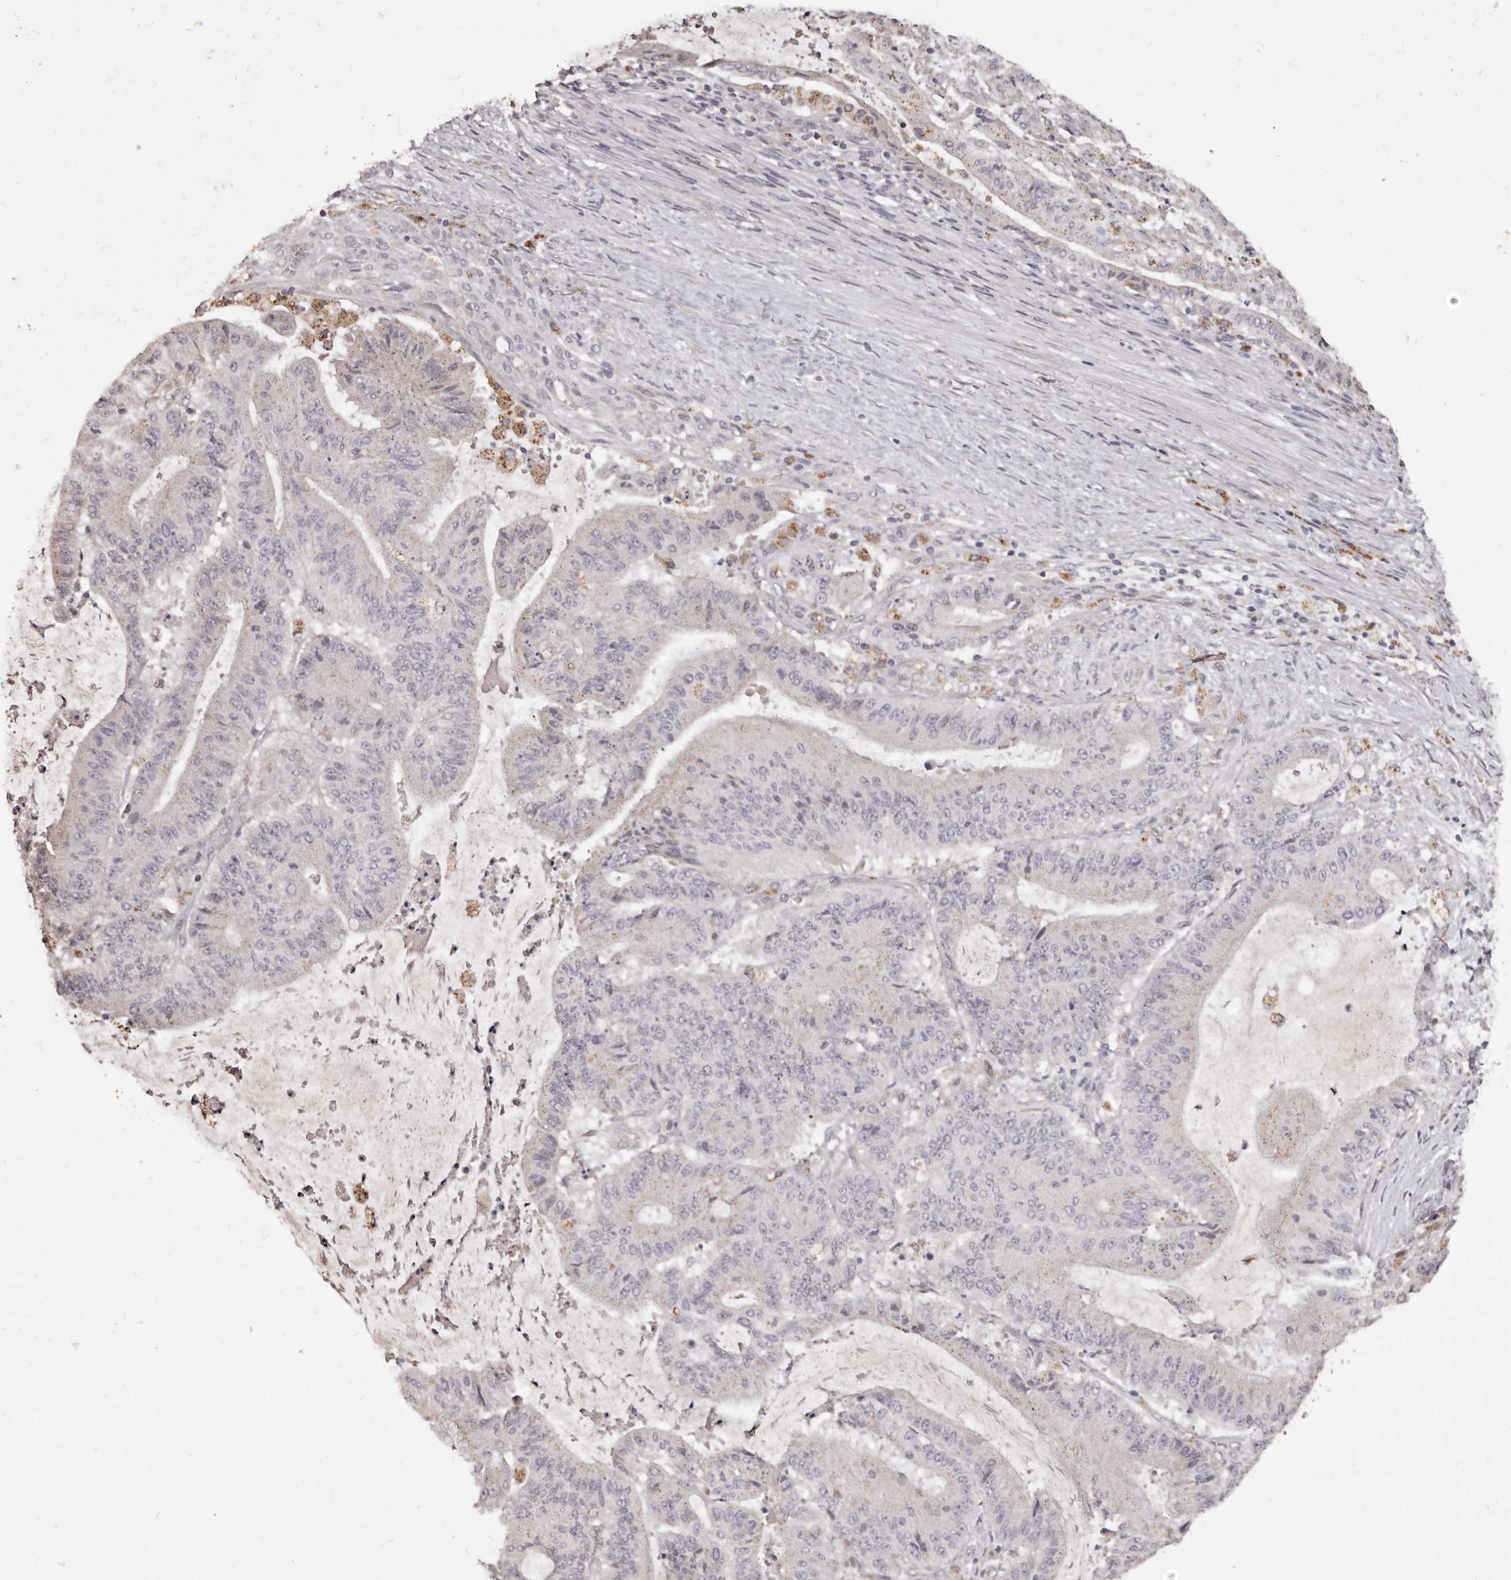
{"staining": {"intensity": "weak", "quantity": "<25%", "location": "cytoplasmic/membranous"}, "tissue": "liver cancer", "cell_type": "Tumor cells", "image_type": "cancer", "snomed": [{"axis": "morphology", "description": "Normal tissue, NOS"}, {"axis": "morphology", "description": "Cholangiocarcinoma"}, {"axis": "topography", "description": "Liver"}, {"axis": "topography", "description": "Peripheral nerve tissue"}], "caption": "Immunohistochemistry (IHC) of cholangiocarcinoma (liver) reveals no staining in tumor cells. (DAB immunohistochemistry (IHC) visualized using brightfield microscopy, high magnification).", "gene": "PRSS27", "patient": {"sex": "female", "age": 73}}